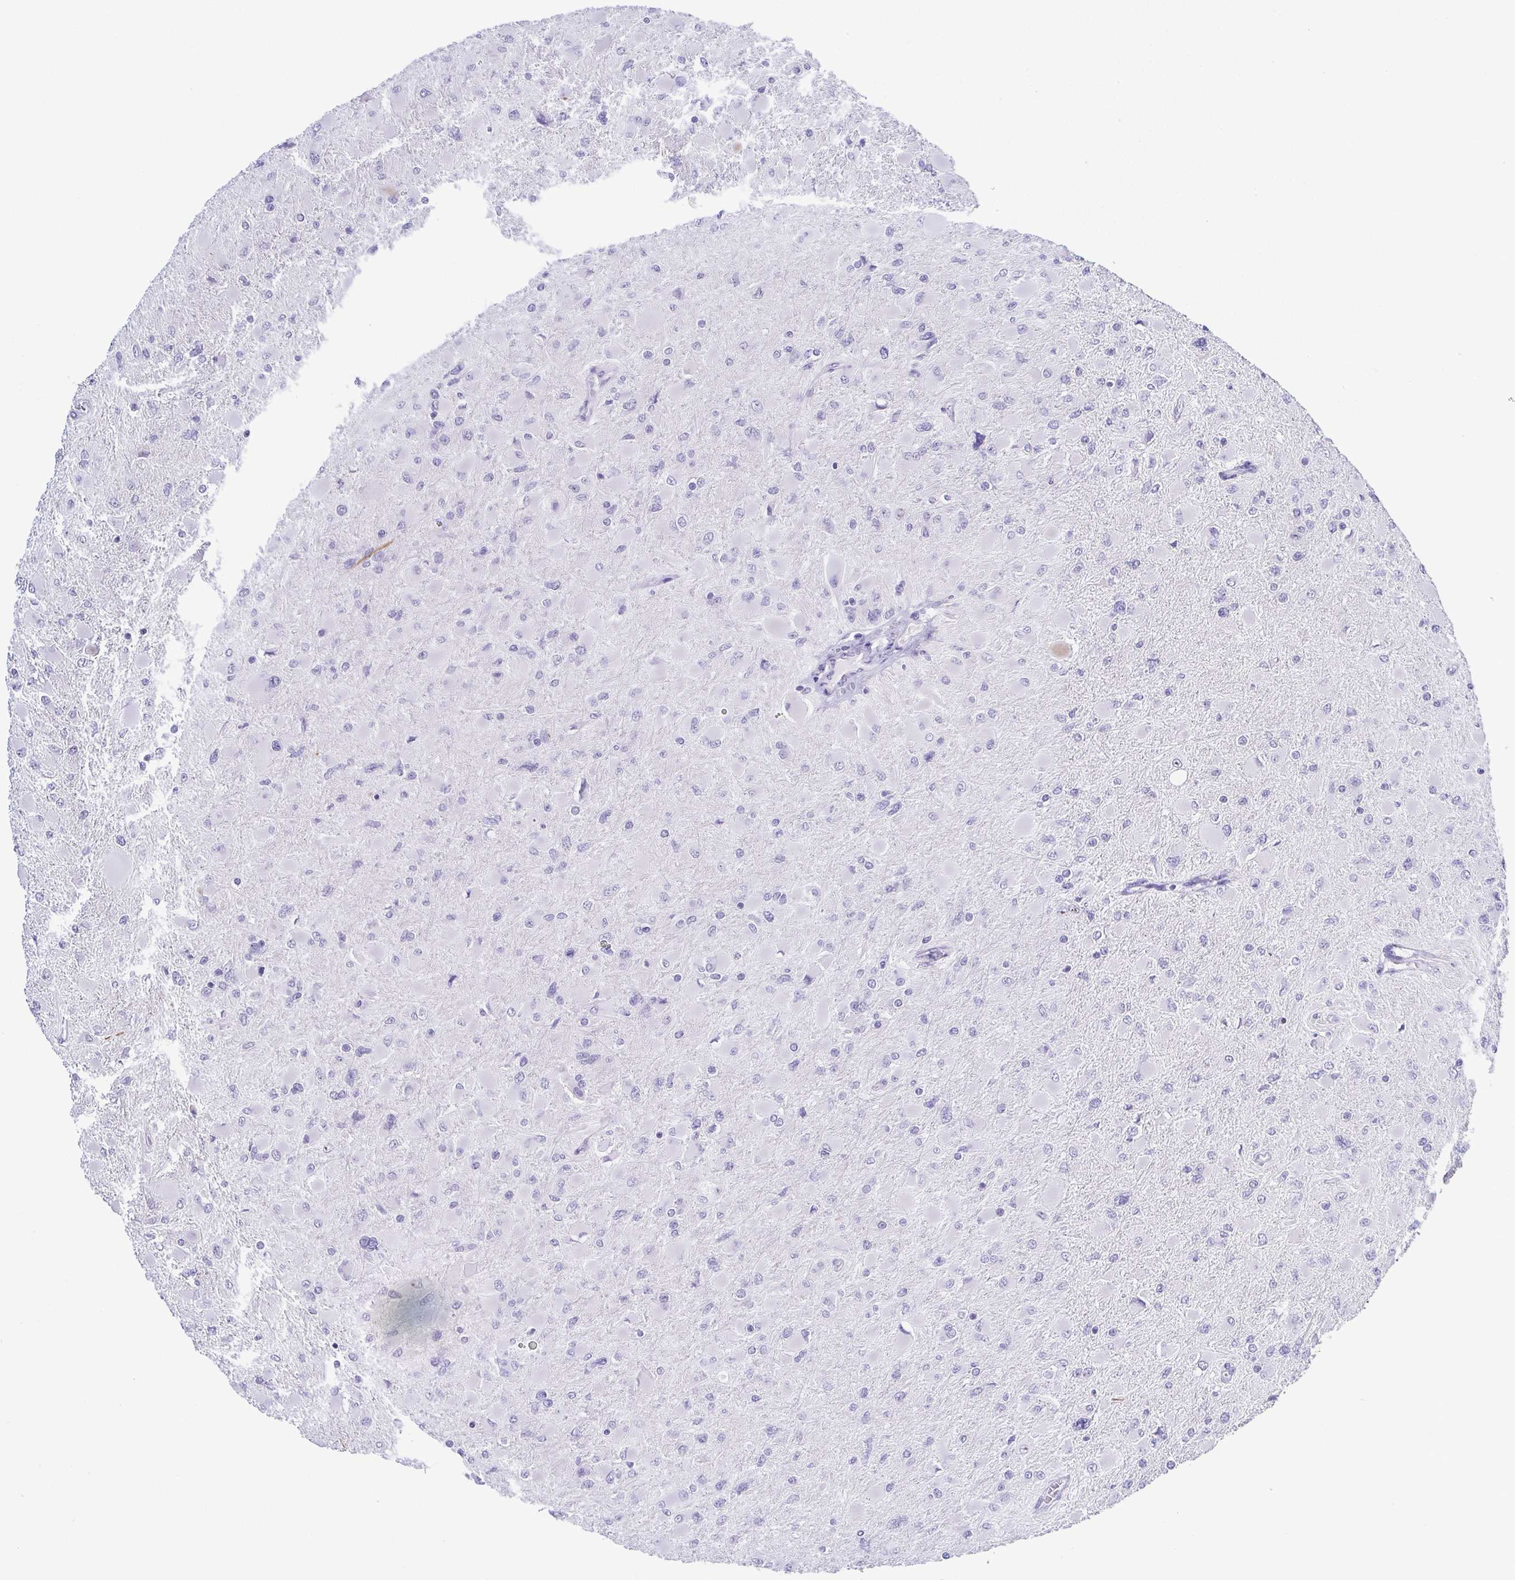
{"staining": {"intensity": "negative", "quantity": "none", "location": "none"}, "tissue": "glioma", "cell_type": "Tumor cells", "image_type": "cancer", "snomed": [{"axis": "morphology", "description": "Glioma, malignant, High grade"}, {"axis": "topography", "description": "Cerebral cortex"}], "caption": "Immunohistochemical staining of glioma exhibits no significant staining in tumor cells.", "gene": "BZW1", "patient": {"sex": "female", "age": 36}}